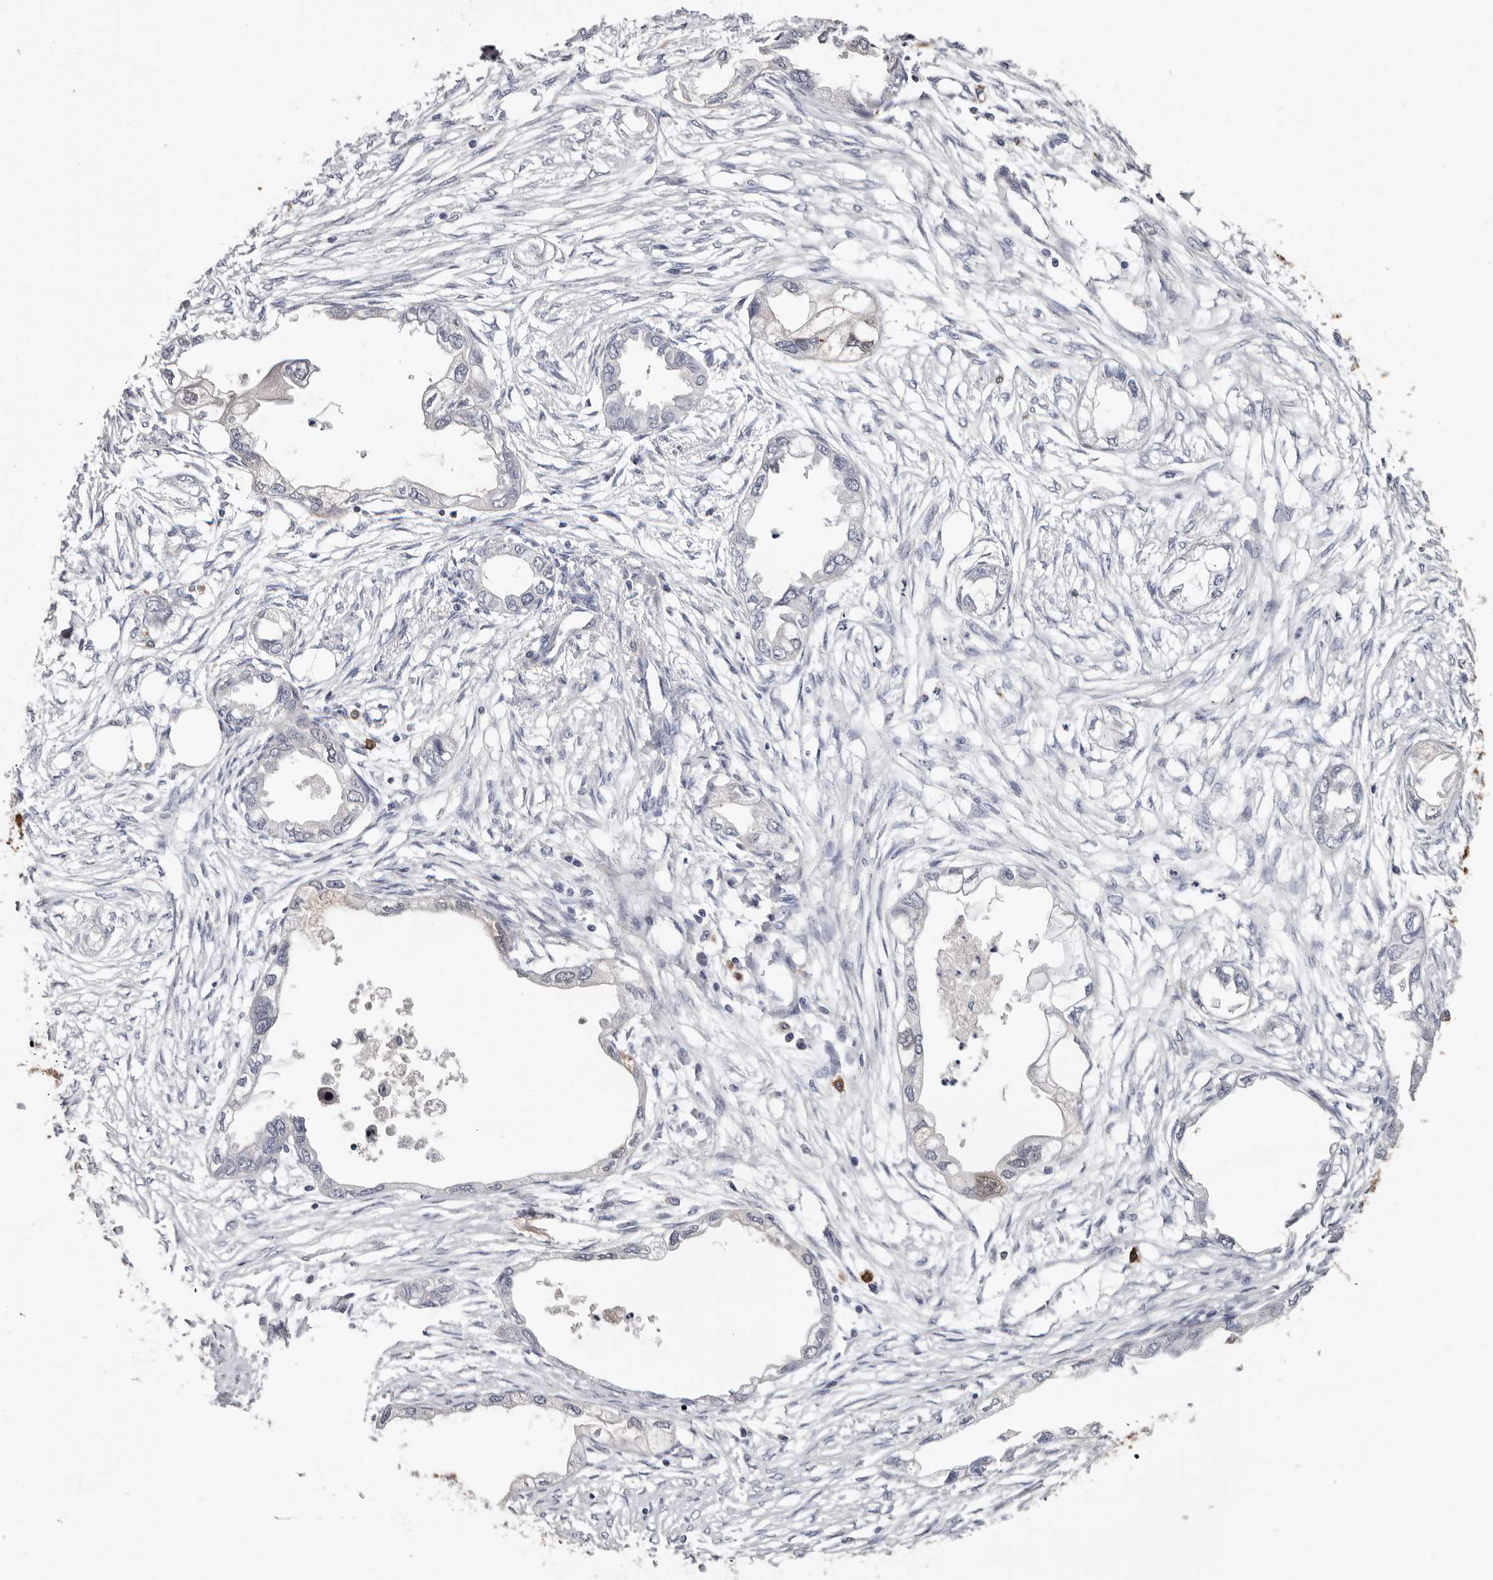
{"staining": {"intensity": "negative", "quantity": "none", "location": "none"}, "tissue": "endometrial cancer", "cell_type": "Tumor cells", "image_type": "cancer", "snomed": [{"axis": "morphology", "description": "Adenocarcinoma, NOS"}, {"axis": "morphology", "description": "Adenocarcinoma, metastatic, NOS"}, {"axis": "topography", "description": "Adipose tissue"}, {"axis": "topography", "description": "Endometrium"}], "caption": "Tumor cells are negative for brown protein staining in endometrial metastatic adenocarcinoma. Brightfield microscopy of IHC stained with DAB (3,3'-diaminobenzidine) (brown) and hematoxylin (blue), captured at high magnification.", "gene": "PKDCC", "patient": {"sex": "female", "age": 67}}